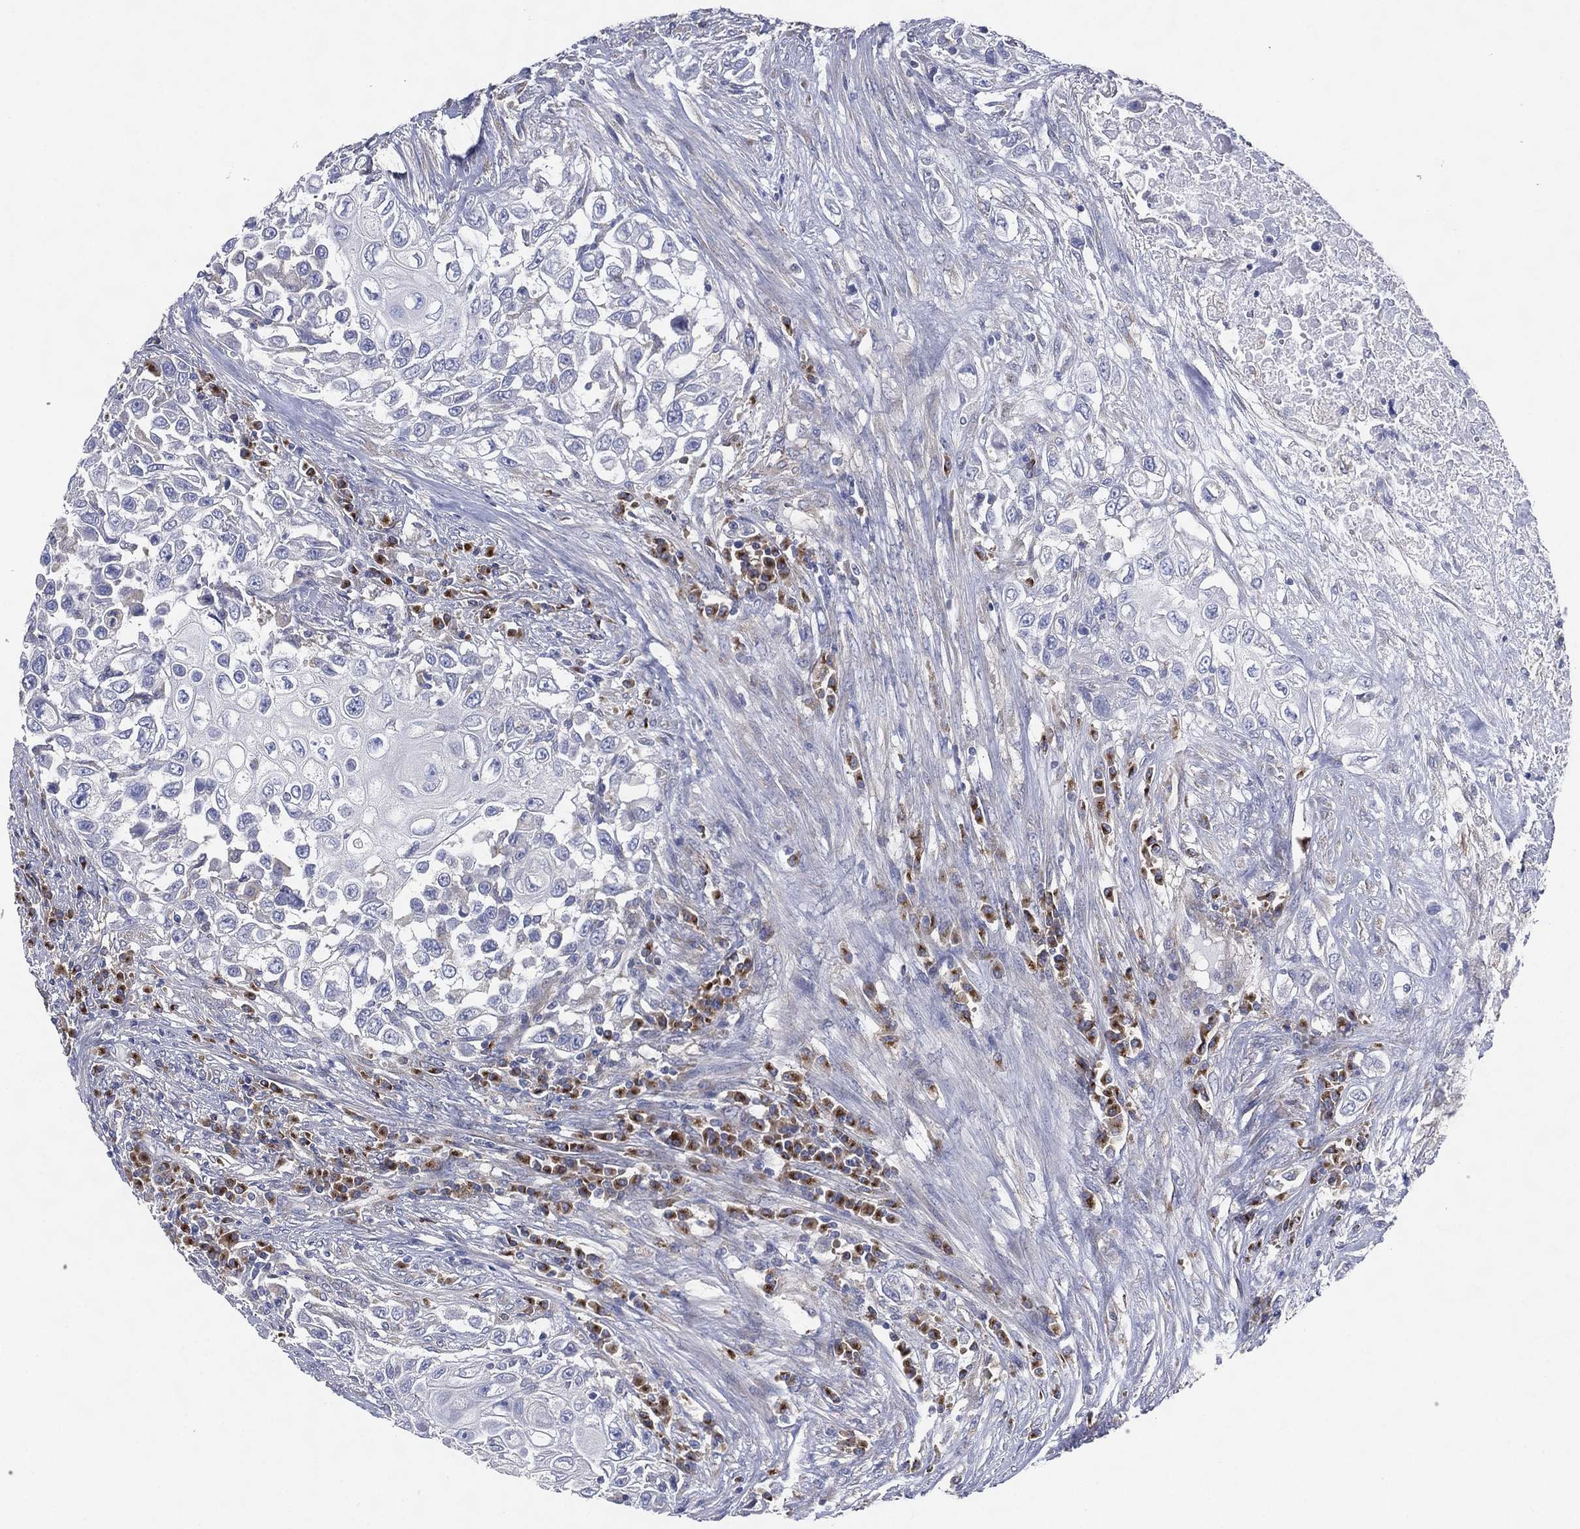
{"staining": {"intensity": "negative", "quantity": "none", "location": "none"}, "tissue": "urothelial cancer", "cell_type": "Tumor cells", "image_type": "cancer", "snomed": [{"axis": "morphology", "description": "Urothelial carcinoma, High grade"}, {"axis": "topography", "description": "Urinary bladder"}], "caption": "Immunohistochemical staining of urothelial cancer displays no significant staining in tumor cells.", "gene": "ATP8A2", "patient": {"sex": "female", "age": 56}}